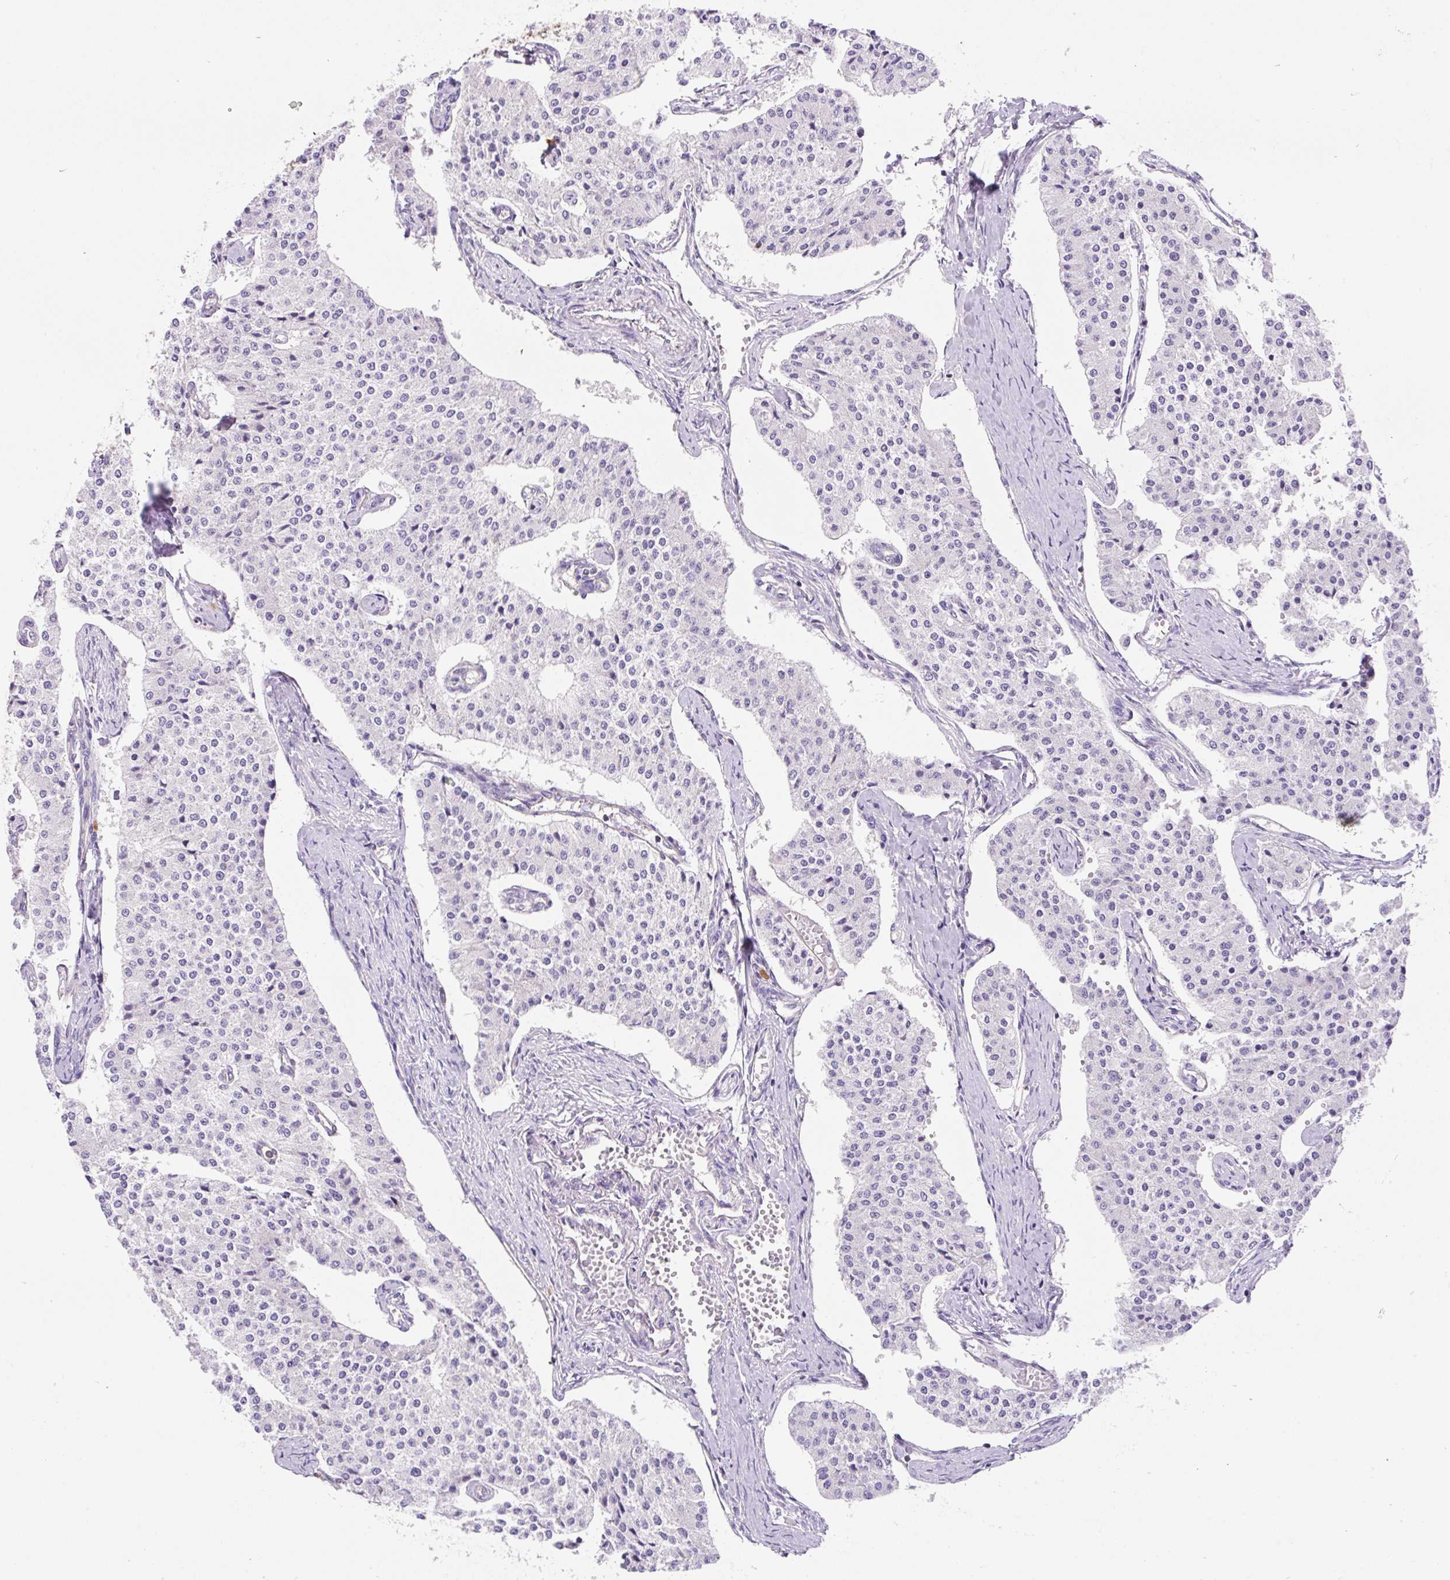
{"staining": {"intensity": "negative", "quantity": "none", "location": "none"}, "tissue": "carcinoid", "cell_type": "Tumor cells", "image_type": "cancer", "snomed": [{"axis": "morphology", "description": "Carcinoid, malignant, NOS"}, {"axis": "topography", "description": "Colon"}], "caption": "An IHC photomicrograph of carcinoid (malignant) is shown. There is no staining in tumor cells of carcinoid (malignant). (Immunohistochemistry (ihc), brightfield microscopy, high magnification).", "gene": "DNM2", "patient": {"sex": "female", "age": 52}}